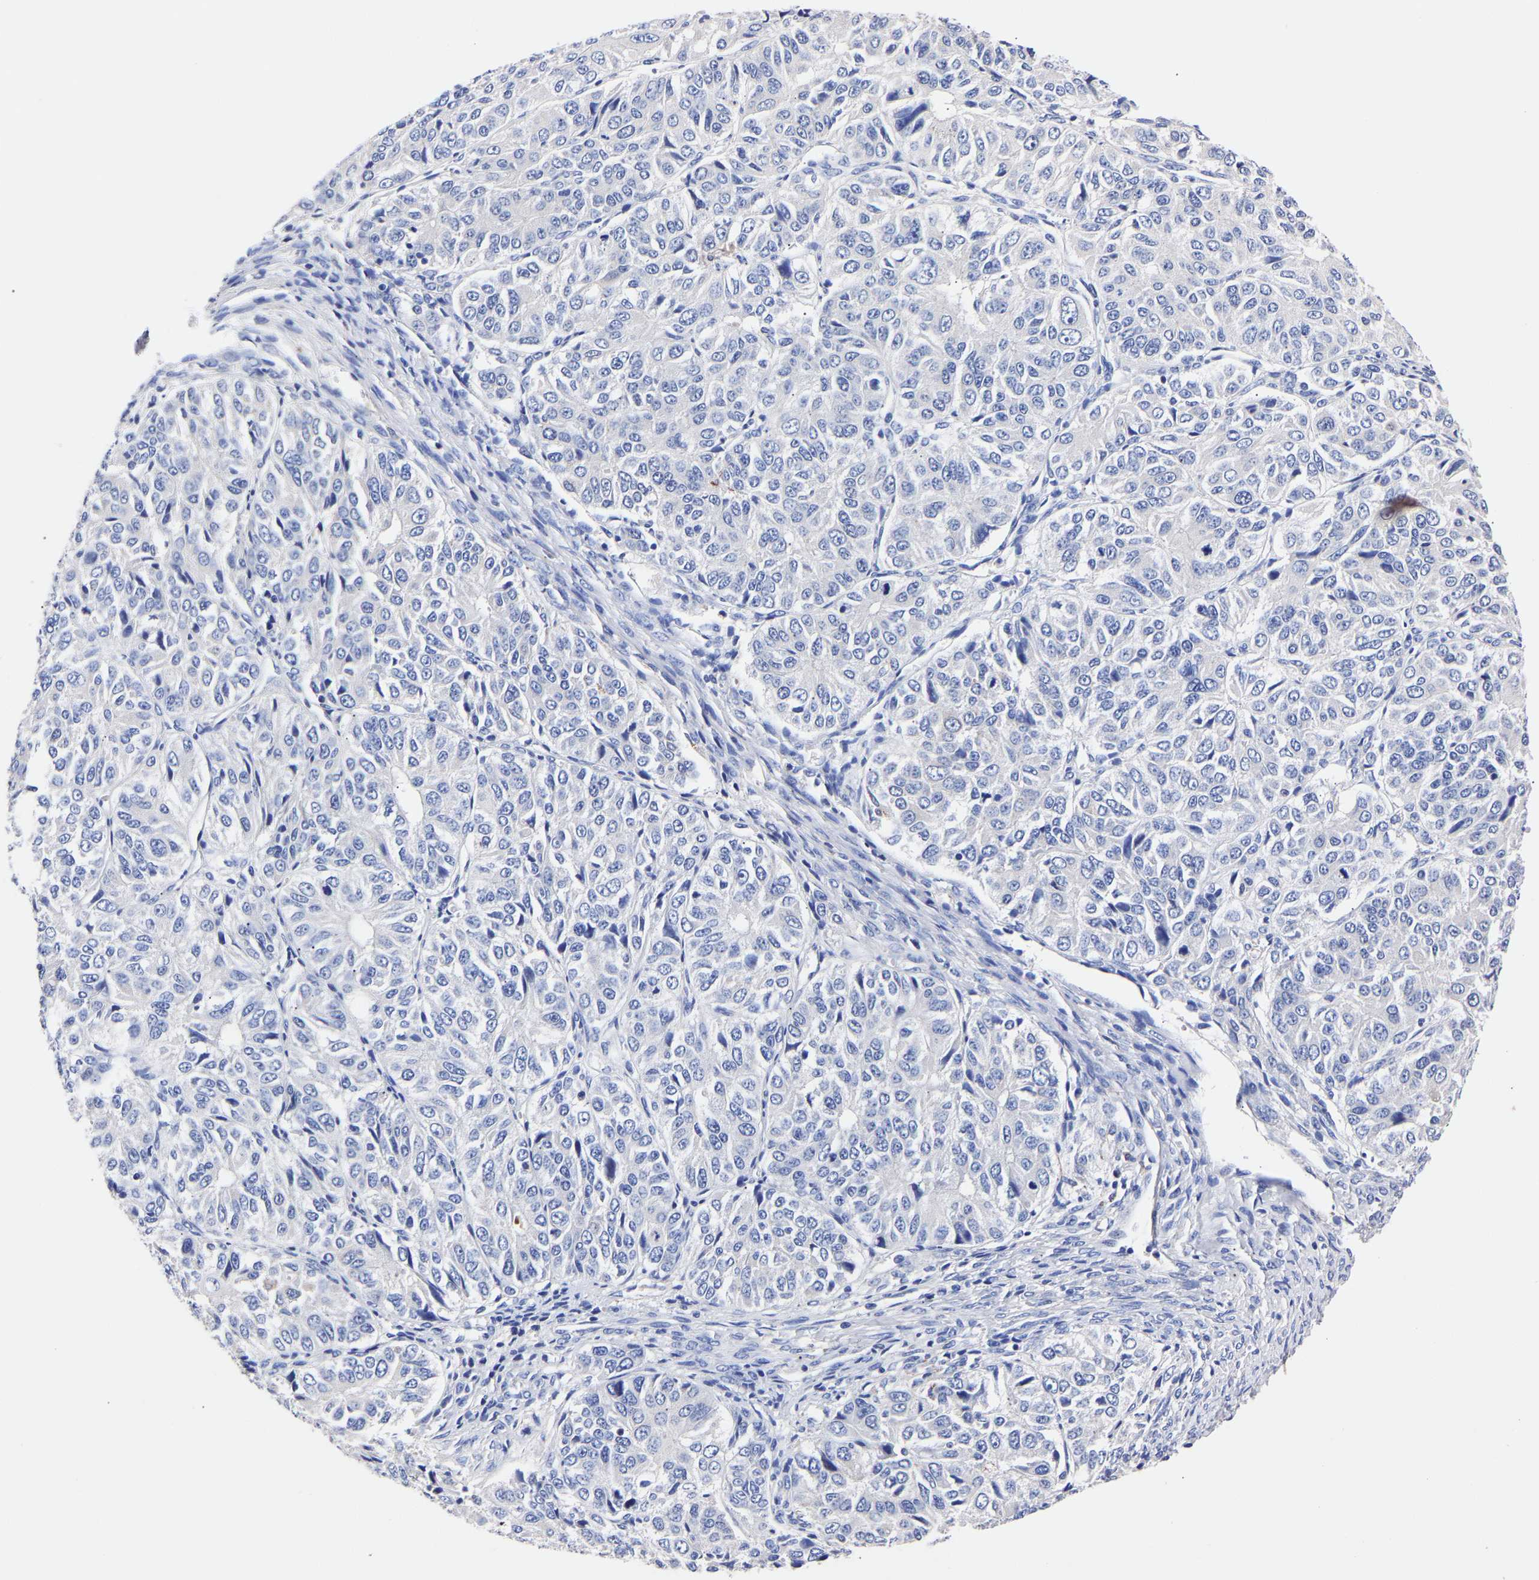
{"staining": {"intensity": "negative", "quantity": "none", "location": "none"}, "tissue": "ovarian cancer", "cell_type": "Tumor cells", "image_type": "cancer", "snomed": [{"axis": "morphology", "description": "Carcinoma, endometroid"}, {"axis": "topography", "description": "Ovary"}], "caption": "Ovarian endometroid carcinoma was stained to show a protein in brown. There is no significant positivity in tumor cells.", "gene": "SEM1", "patient": {"sex": "female", "age": 51}}